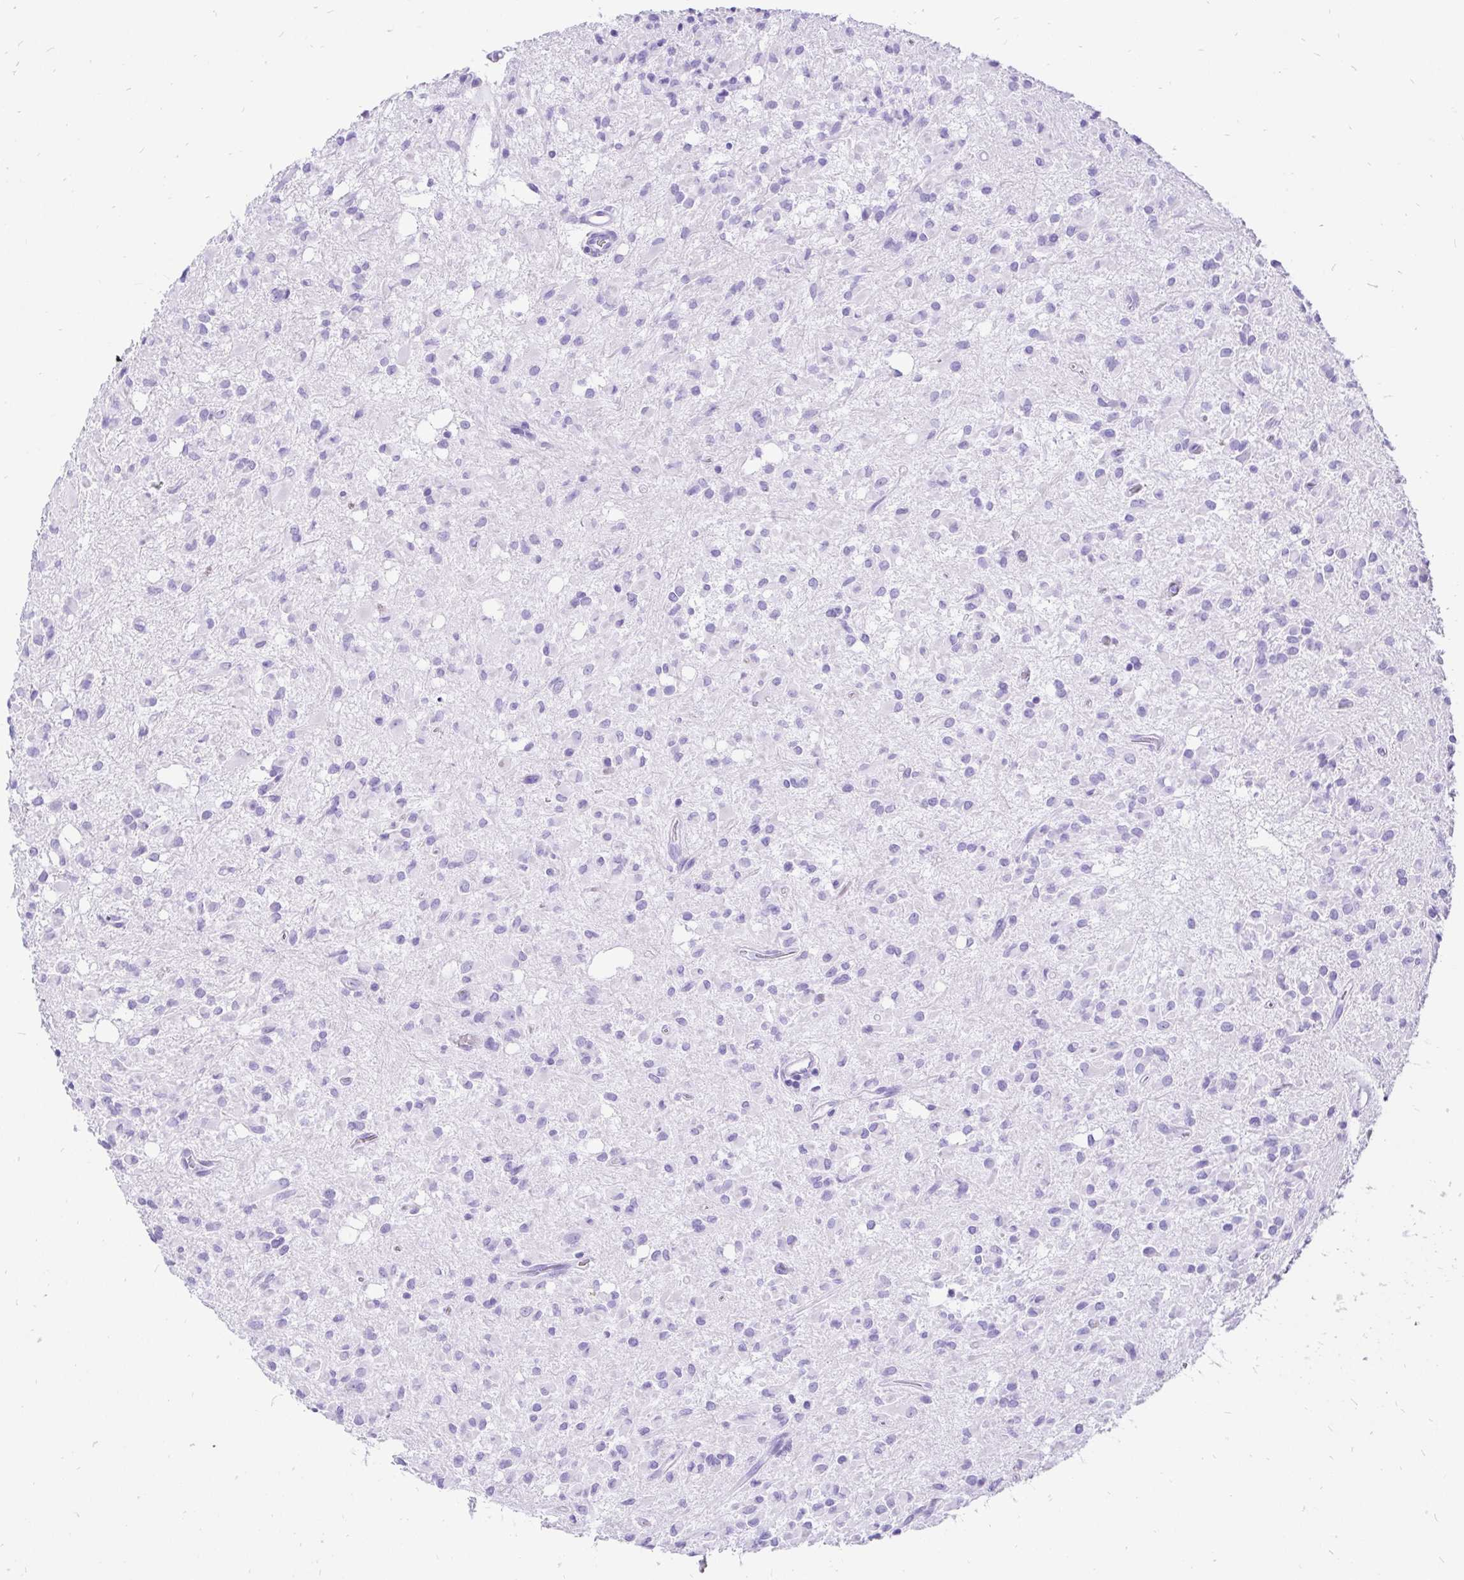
{"staining": {"intensity": "negative", "quantity": "none", "location": "none"}, "tissue": "glioma", "cell_type": "Tumor cells", "image_type": "cancer", "snomed": [{"axis": "morphology", "description": "Glioma, malignant, Low grade"}, {"axis": "topography", "description": "Brain"}], "caption": "Immunohistochemistry (IHC) micrograph of human malignant glioma (low-grade) stained for a protein (brown), which exhibits no expression in tumor cells.", "gene": "KRT13", "patient": {"sex": "female", "age": 33}}